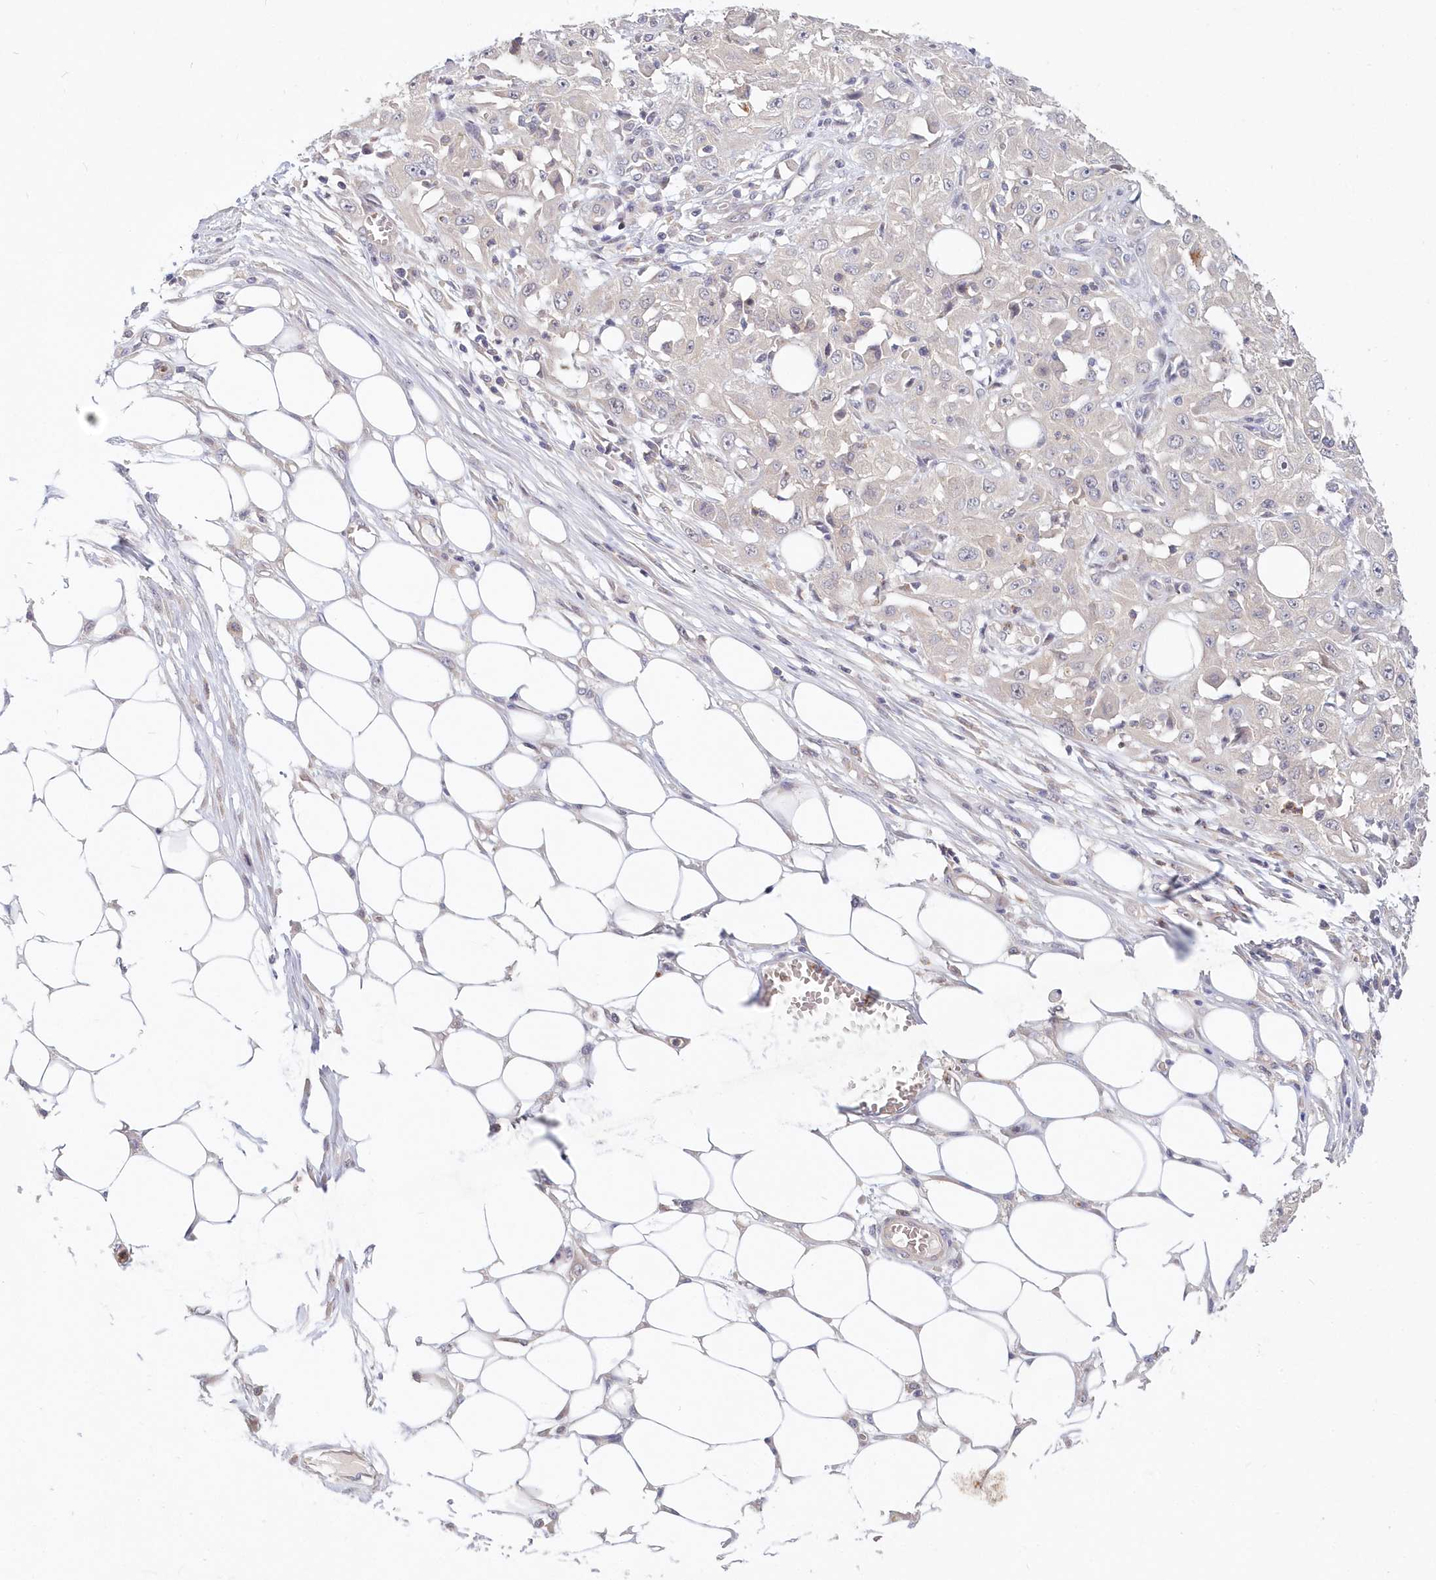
{"staining": {"intensity": "negative", "quantity": "none", "location": "none"}, "tissue": "skin cancer", "cell_type": "Tumor cells", "image_type": "cancer", "snomed": [{"axis": "morphology", "description": "Squamous cell carcinoma, NOS"}, {"axis": "morphology", "description": "Squamous cell carcinoma, metastatic, NOS"}, {"axis": "topography", "description": "Skin"}, {"axis": "topography", "description": "Lymph node"}], "caption": "The micrograph shows no staining of tumor cells in skin squamous cell carcinoma. (Stains: DAB (3,3'-diaminobenzidine) IHC with hematoxylin counter stain, Microscopy: brightfield microscopy at high magnification).", "gene": "KATNA1", "patient": {"sex": "male", "age": 75}}